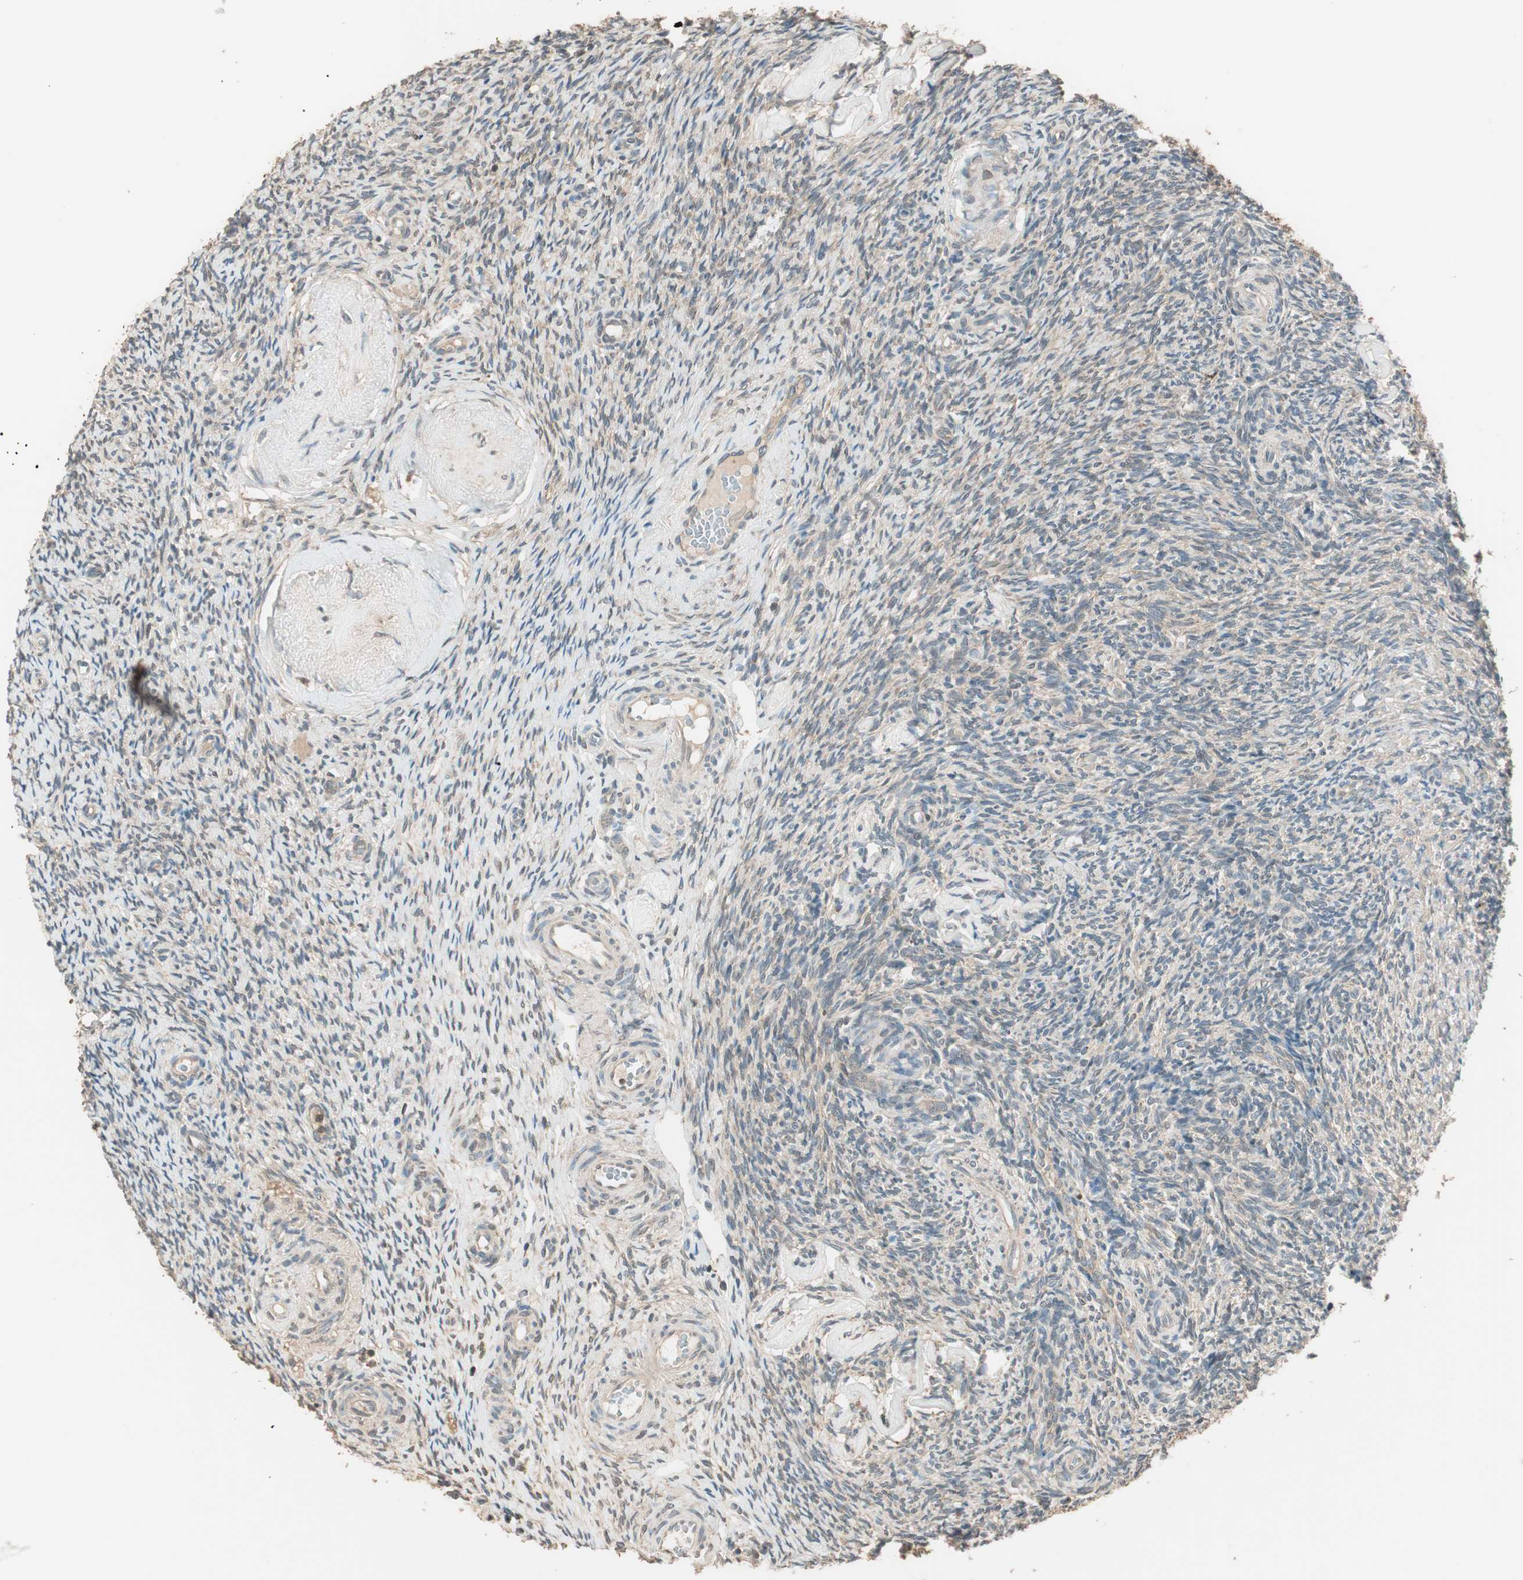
{"staining": {"intensity": "weak", "quantity": "25%-75%", "location": "cytoplasmic/membranous"}, "tissue": "ovary", "cell_type": "Ovarian stroma cells", "image_type": "normal", "snomed": [{"axis": "morphology", "description": "Normal tissue, NOS"}, {"axis": "topography", "description": "Ovary"}], "caption": "A high-resolution photomicrograph shows immunohistochemistry staining of unremarkable ovary, which reveals weak cytoplasmic/membranous positivity in approximately 25%-75% of ovarian stroma cells.", "gene": "TRIM21", "patient": {"sex": "female", "age": 60}}